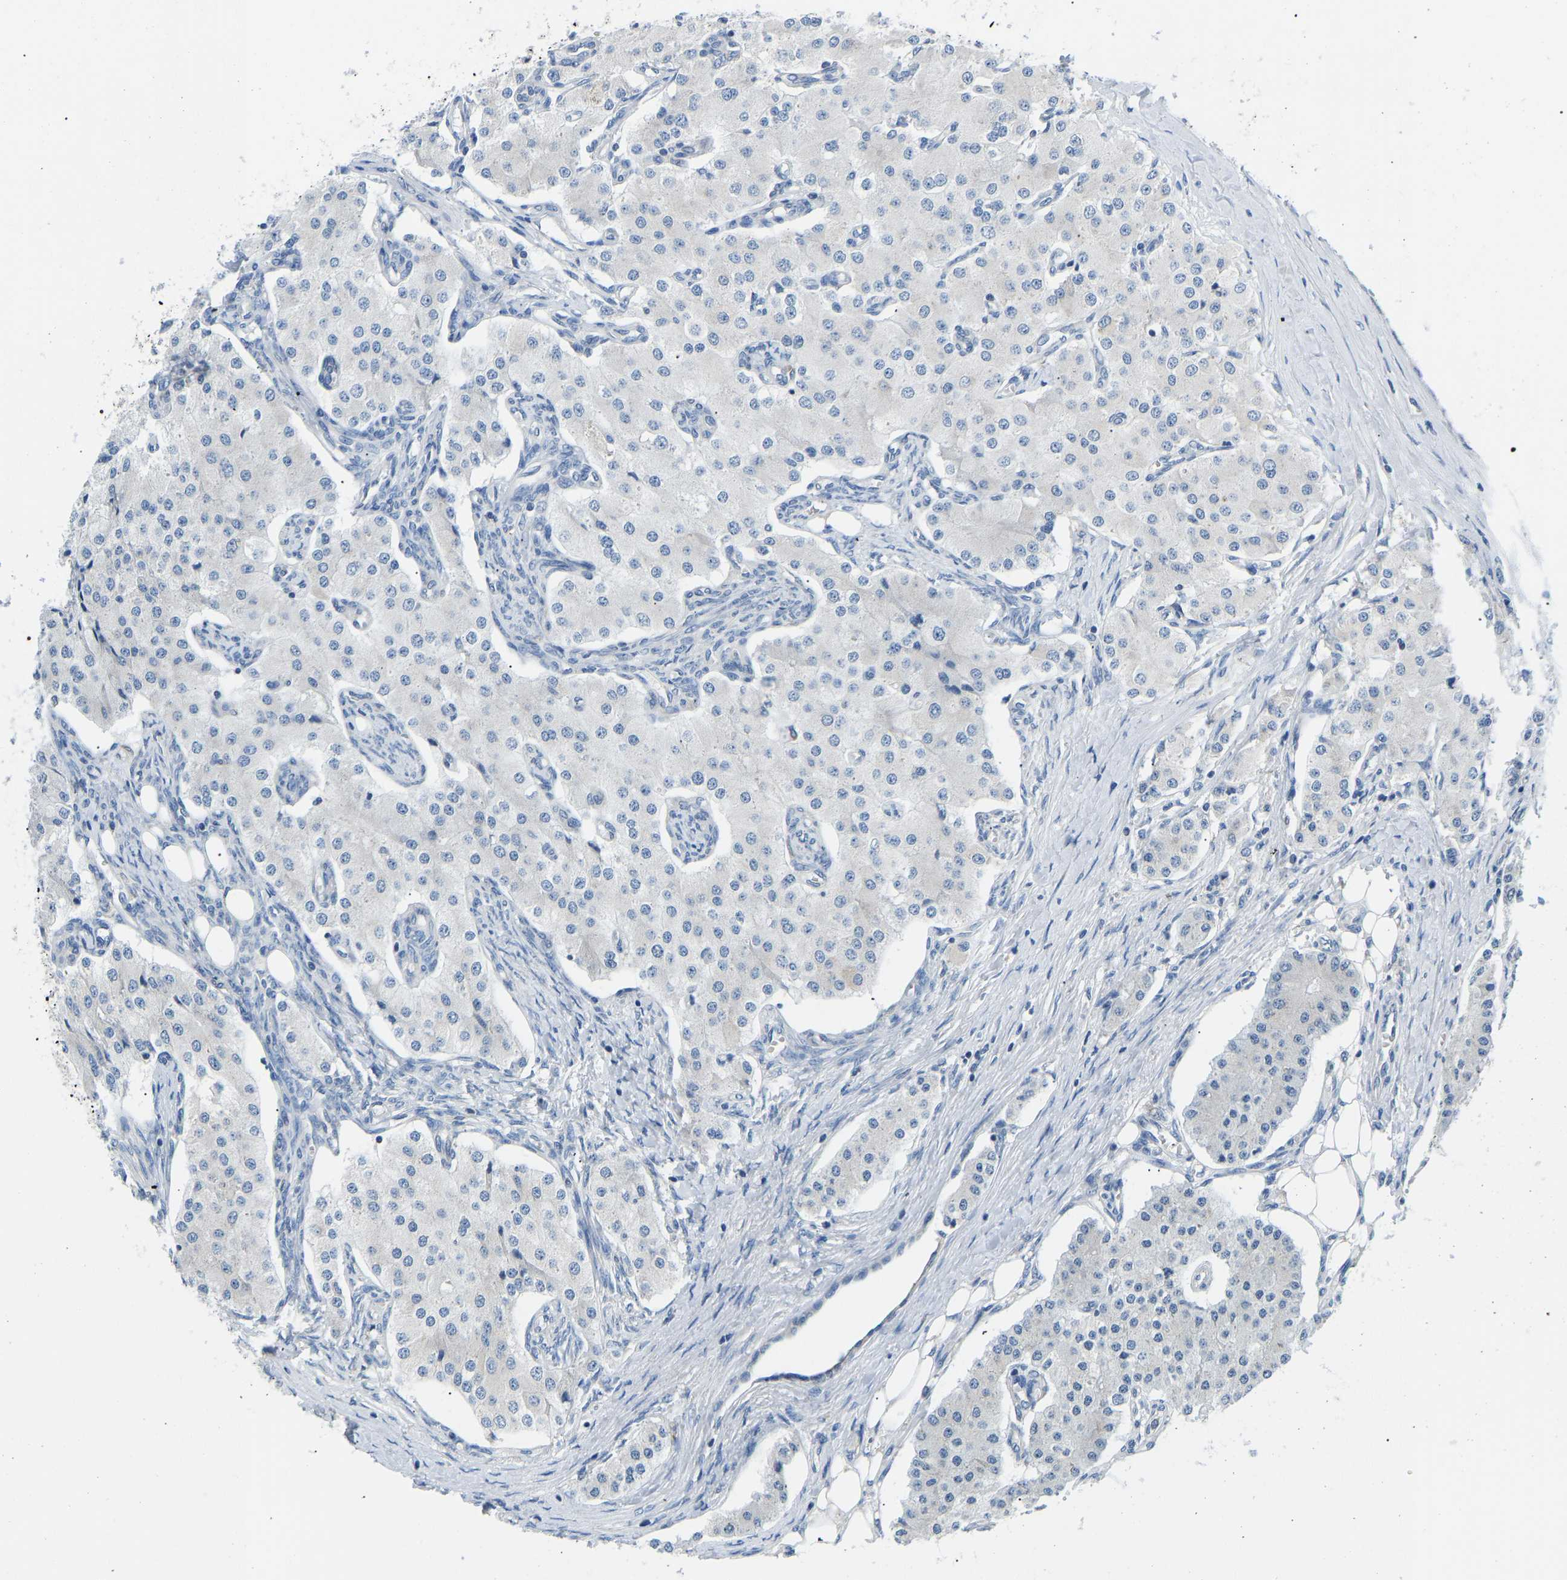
{"staining": {"intensity": "negative", "quantity": "none", "location": "none"}, "tissue": "carcinoid", "cell_type": "Tumor cells", "image_type": "cancer", "snomed": [{"axis": "morphology", "description": "Carcinoid, malignant, NOS"}, {"axis": "topography", "description": "Colon"}], "caption": "This photomicrograph is of carcinoid stained with IHC to label a protein in brown with the nuclei are counter-stained blue. There is no expression in tumor cells.", "gene": "VRK1", "patient": {"sex": "female", "age": 52}}